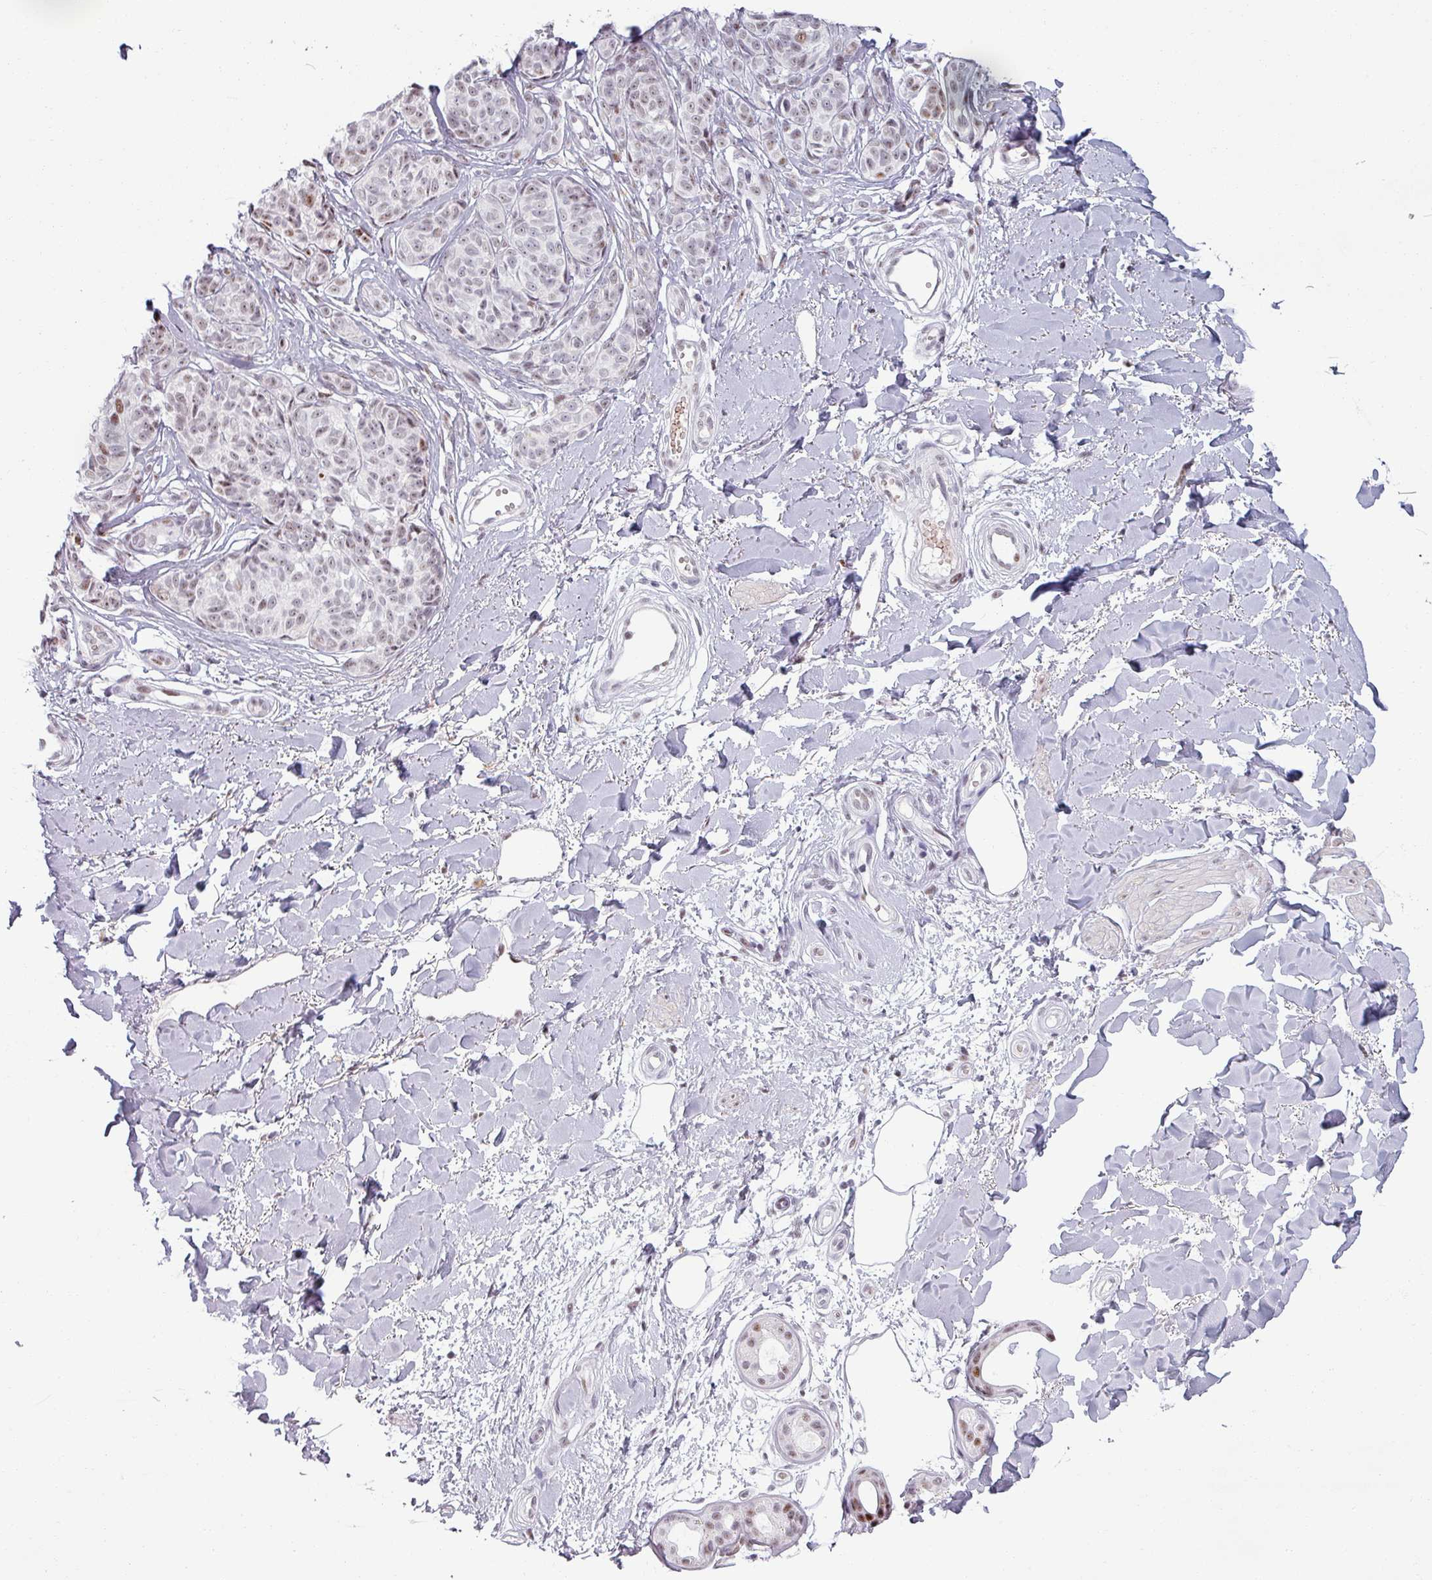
{"staining": {"intensity": "weak", "quantity": "25%-75%", "location": "nuclear"}, "tissue": "melanoma", "cell_type": "Tumor cells", "image_type": "cancer", "snomed": [{"axis": "morphology", "description": "Malignant melanoma, NOS"}, {"axis": "topography", "description": "Skin"}], "caption": "About 25%-75% of tumor cells in malignant melanoma show weak nuclear protein expression as visualized by brown immunohistochemical staining.", "gene": "NCOR1", "patient": {"sex": "female", "age": 37}}